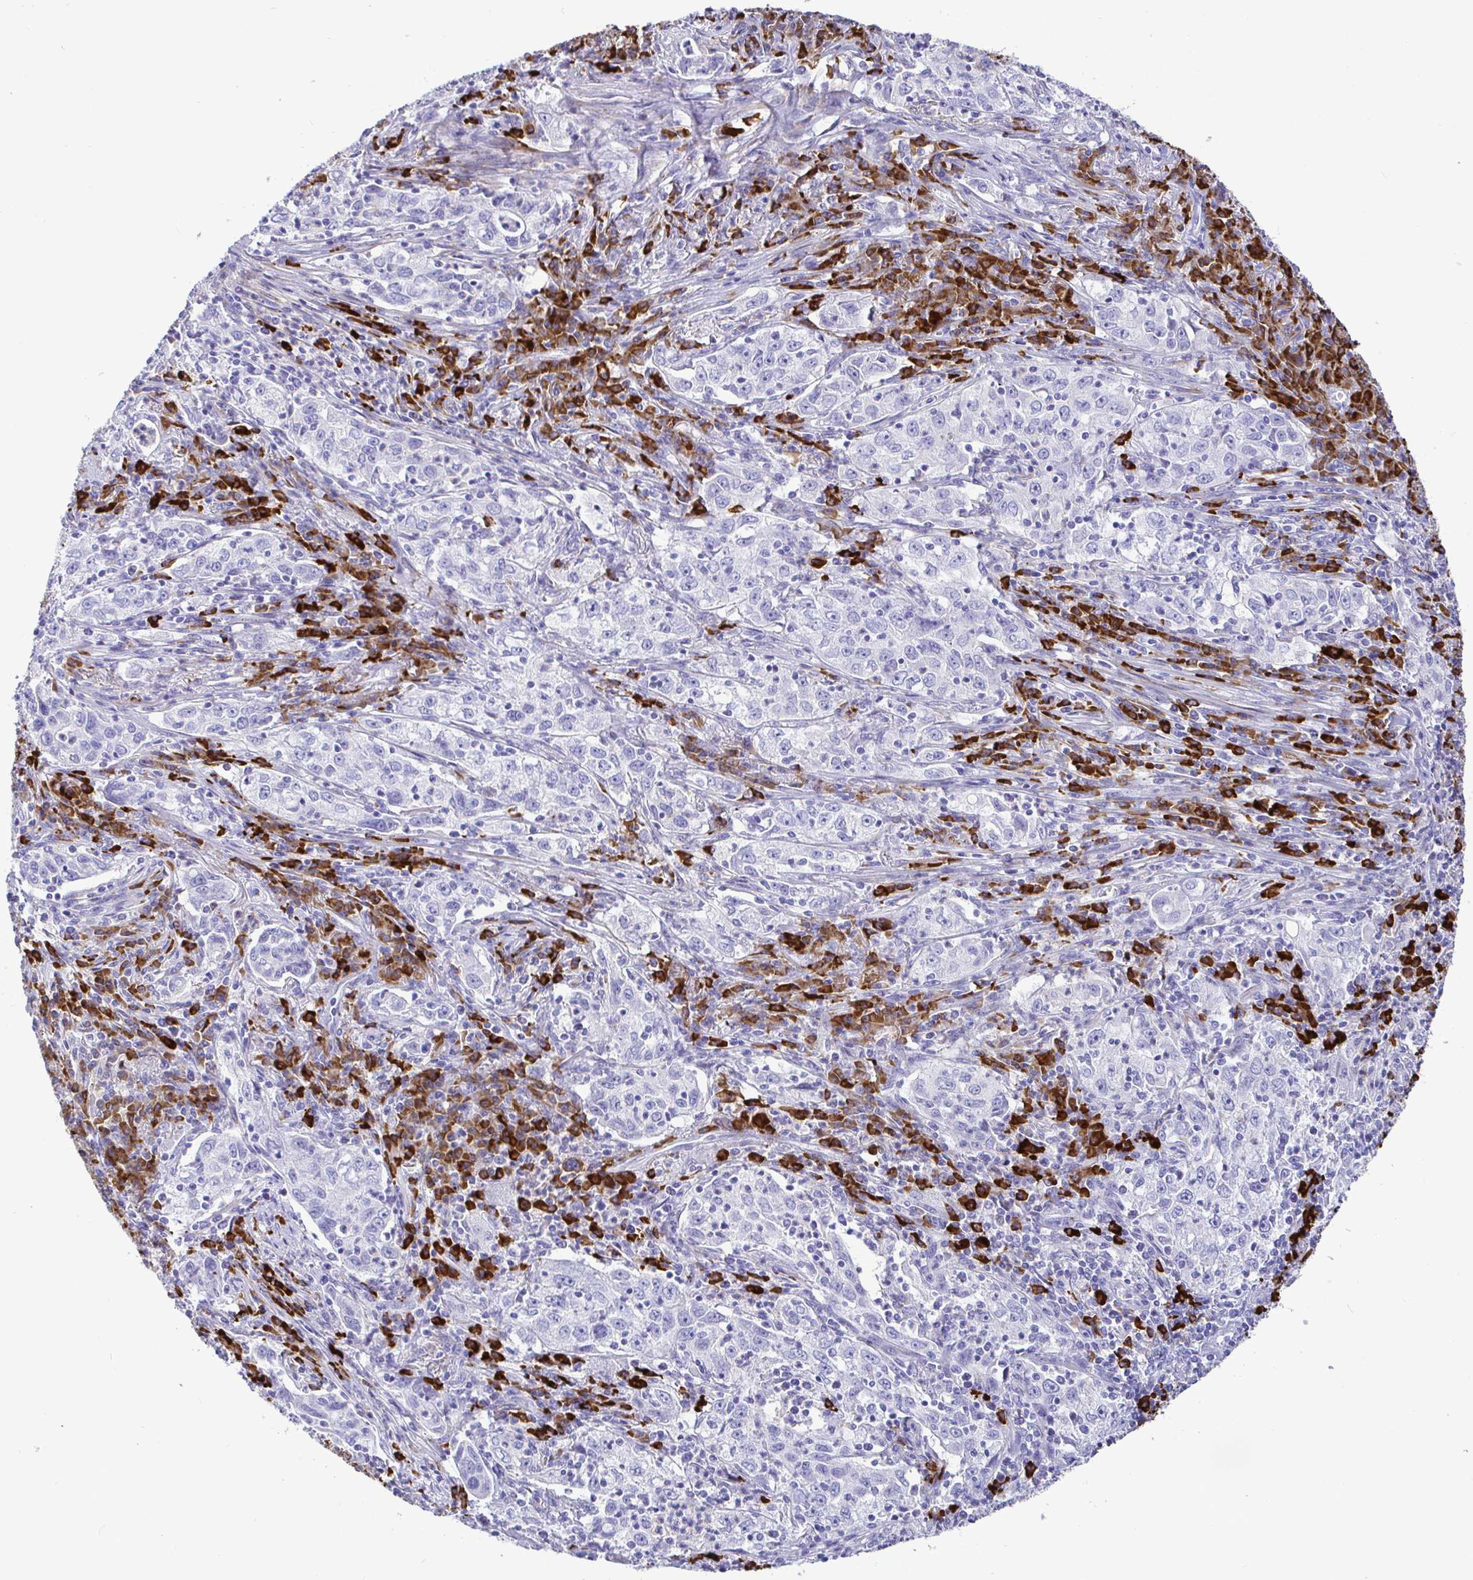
{"staining": {"intensity": "negative", "quantity": "none", "location": "none"}, "tissue": "lung cancer", "cell_type": "Tumor cells", "image_type": "cancer", "snomed": [{"axis": "morphology", "description": "Squamous cell carcinoma, NOS"}, {"axis": "topography", "description": "Lung"}], "caption": "Lung cancer (squamous cell carcinoma) was stained to show a protein in brown. There is no significant expression in tumor cells.", "gene": "CCDC62", "patient": {"sex": "male", "age": 71}}